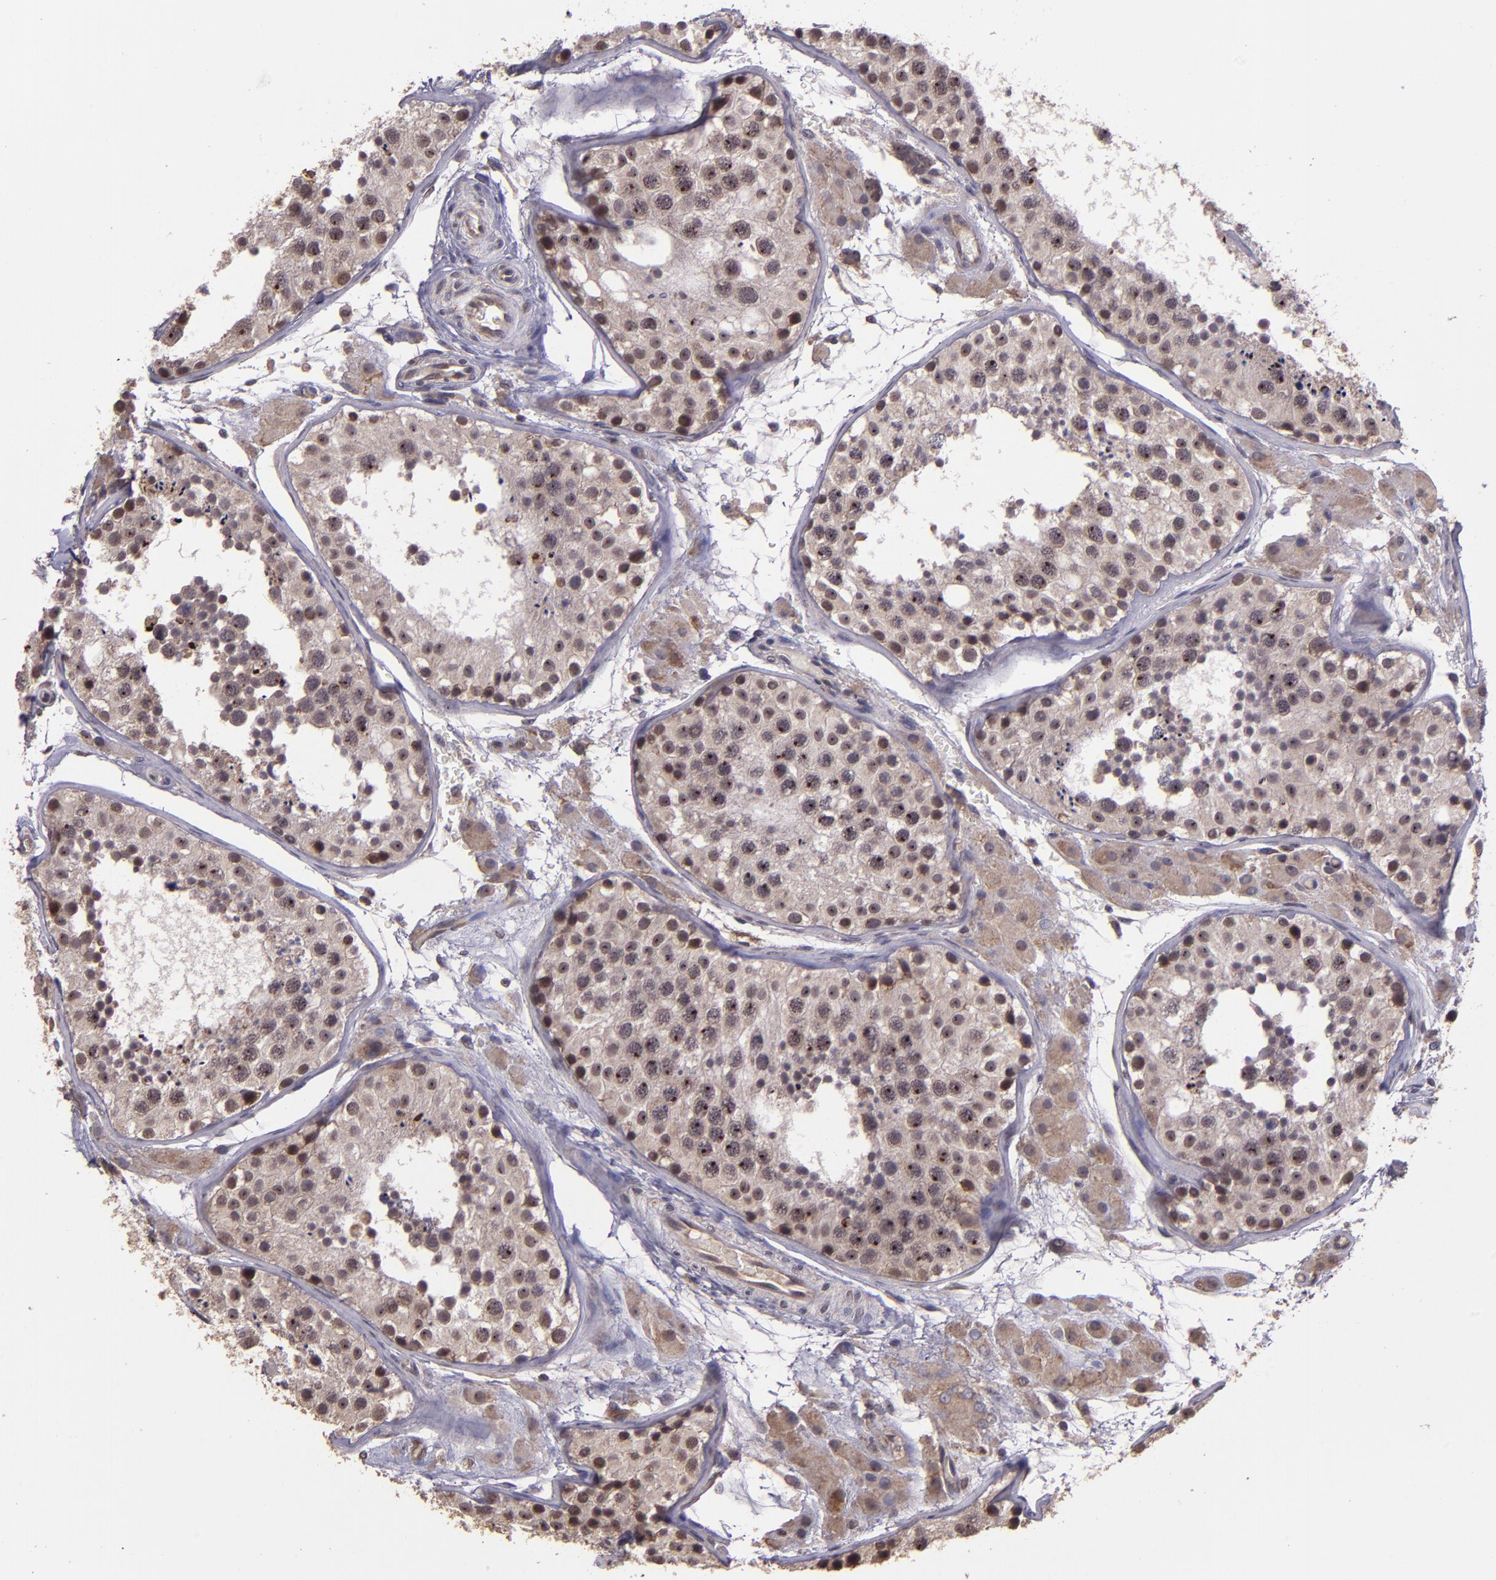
{"staining": {"intensity": "moderate", "quantity": ">75%", "location": "cytoplasmic/membranous,nuclear"}, "tissue": "testis", "cell_type": "Cells in seminiferous ducts", "image_type": "normal", "snomed": [{"axis": "morphology", "description": "Normal tissue, NOS"}, {"axis": "topography", "description": "Testis"}], "caption": "High-magnification brightfield microscopy of benign testis stained with DAB (brown) and counterstained with hematoxylin (blue). cells in seminiferous ducts exhibit moderate cytoplasmic/membranous,nuclear positivity is appreciated in approximately>75% of cells. (DAB IHC with brightfield microscopy, high magnification).", "gene": "USP51", "patient": {"sex": "male", "age": 26}}